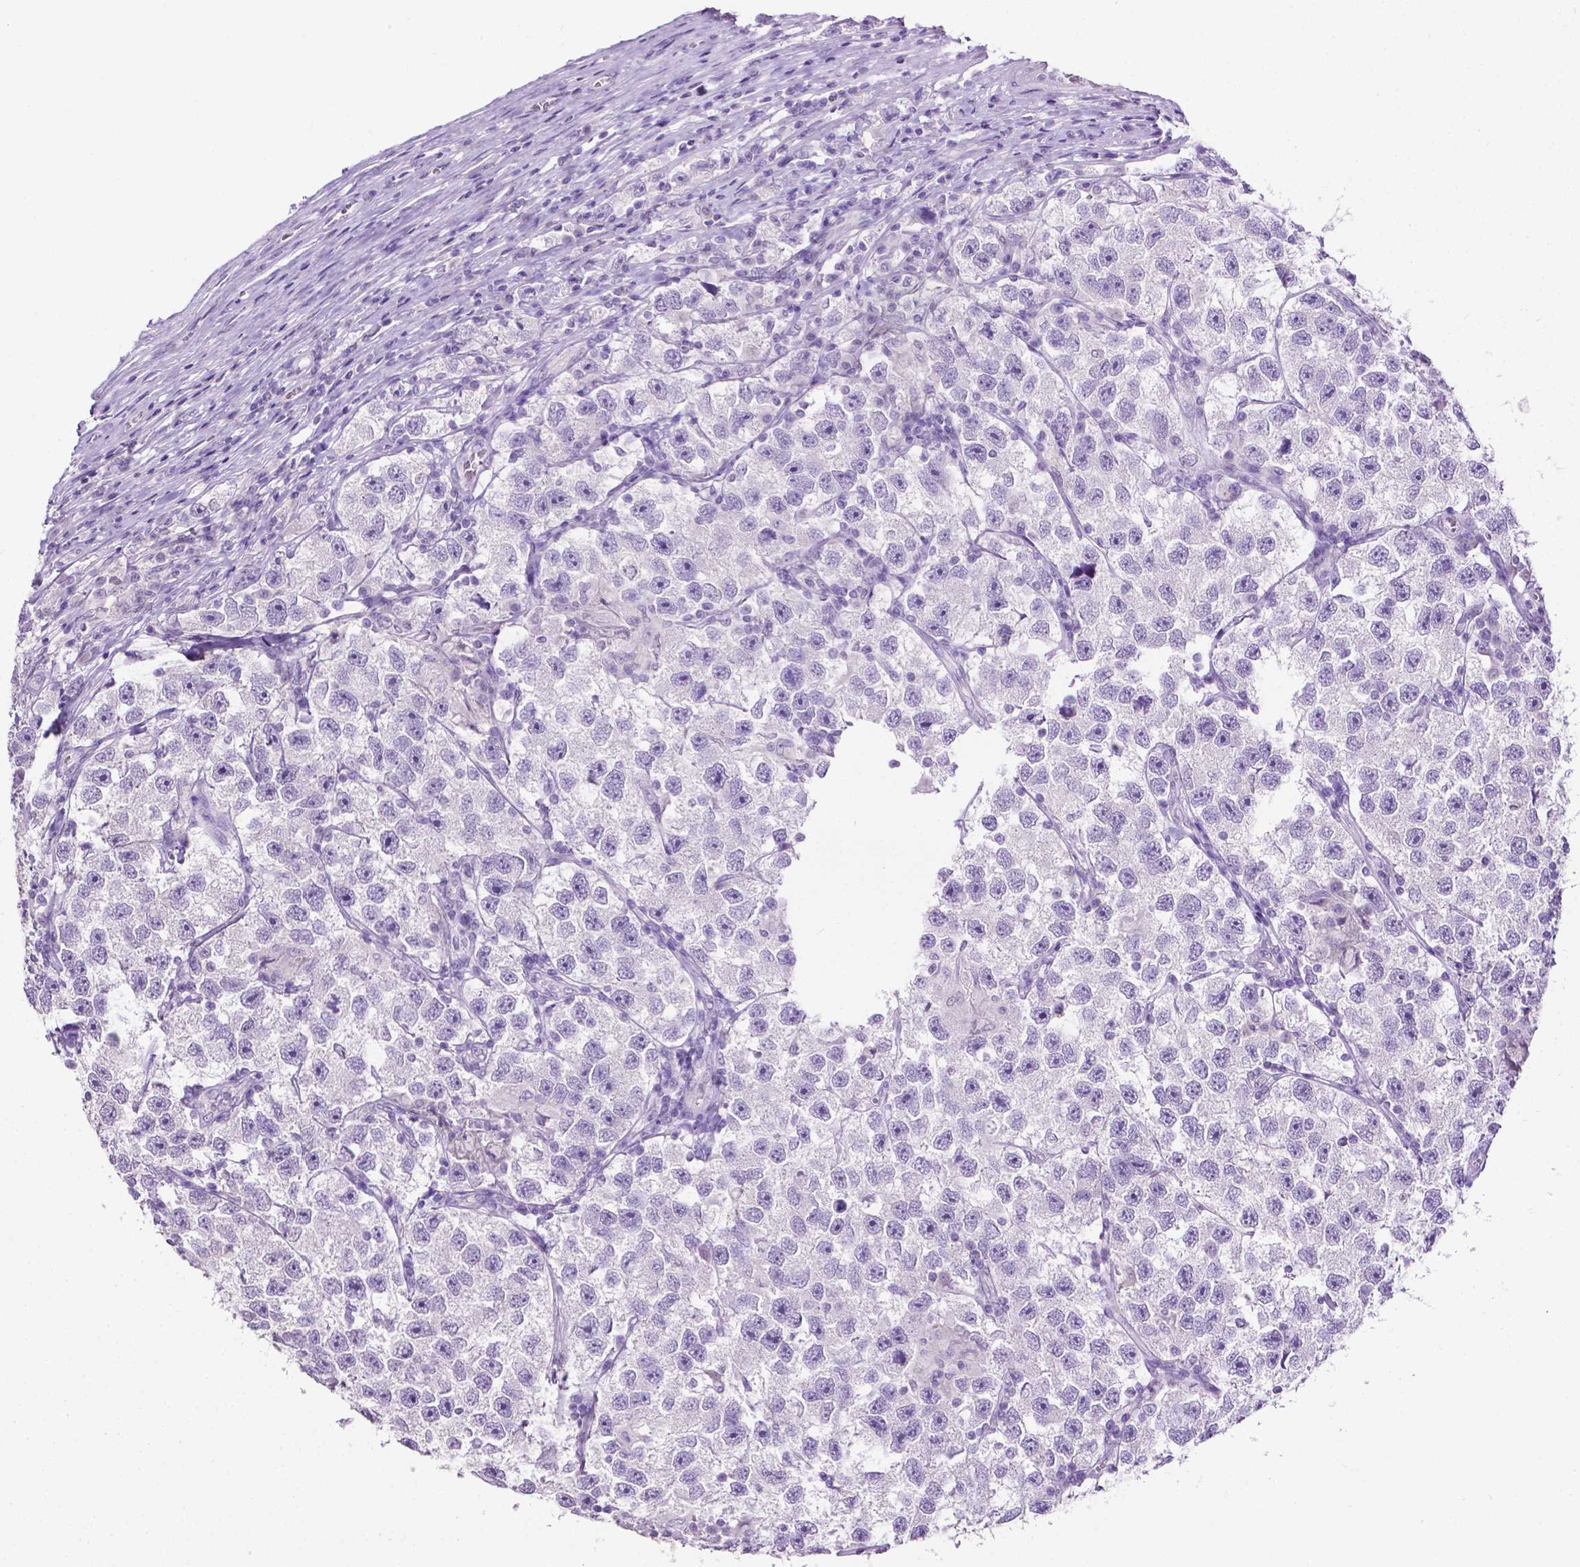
{"staining": {"intensity": "negative", "quantity": "none", "location": "none"}, "tissue": "testis cancer", "cell_type": "Tumor cells", "image_type": "cancer", "snomed": [{"axis": "morphology", "description": "Seminoma, NOS"}, {"axis": "topography", "description": "Testis"}], "caption": "Tumor cells show no significant positivity in testis cancer. (DAB immunohistochemistry with hematoxylin counter stain).", "gene": "TACSTD2", "patient": {"sex": "male", "age": 26}}